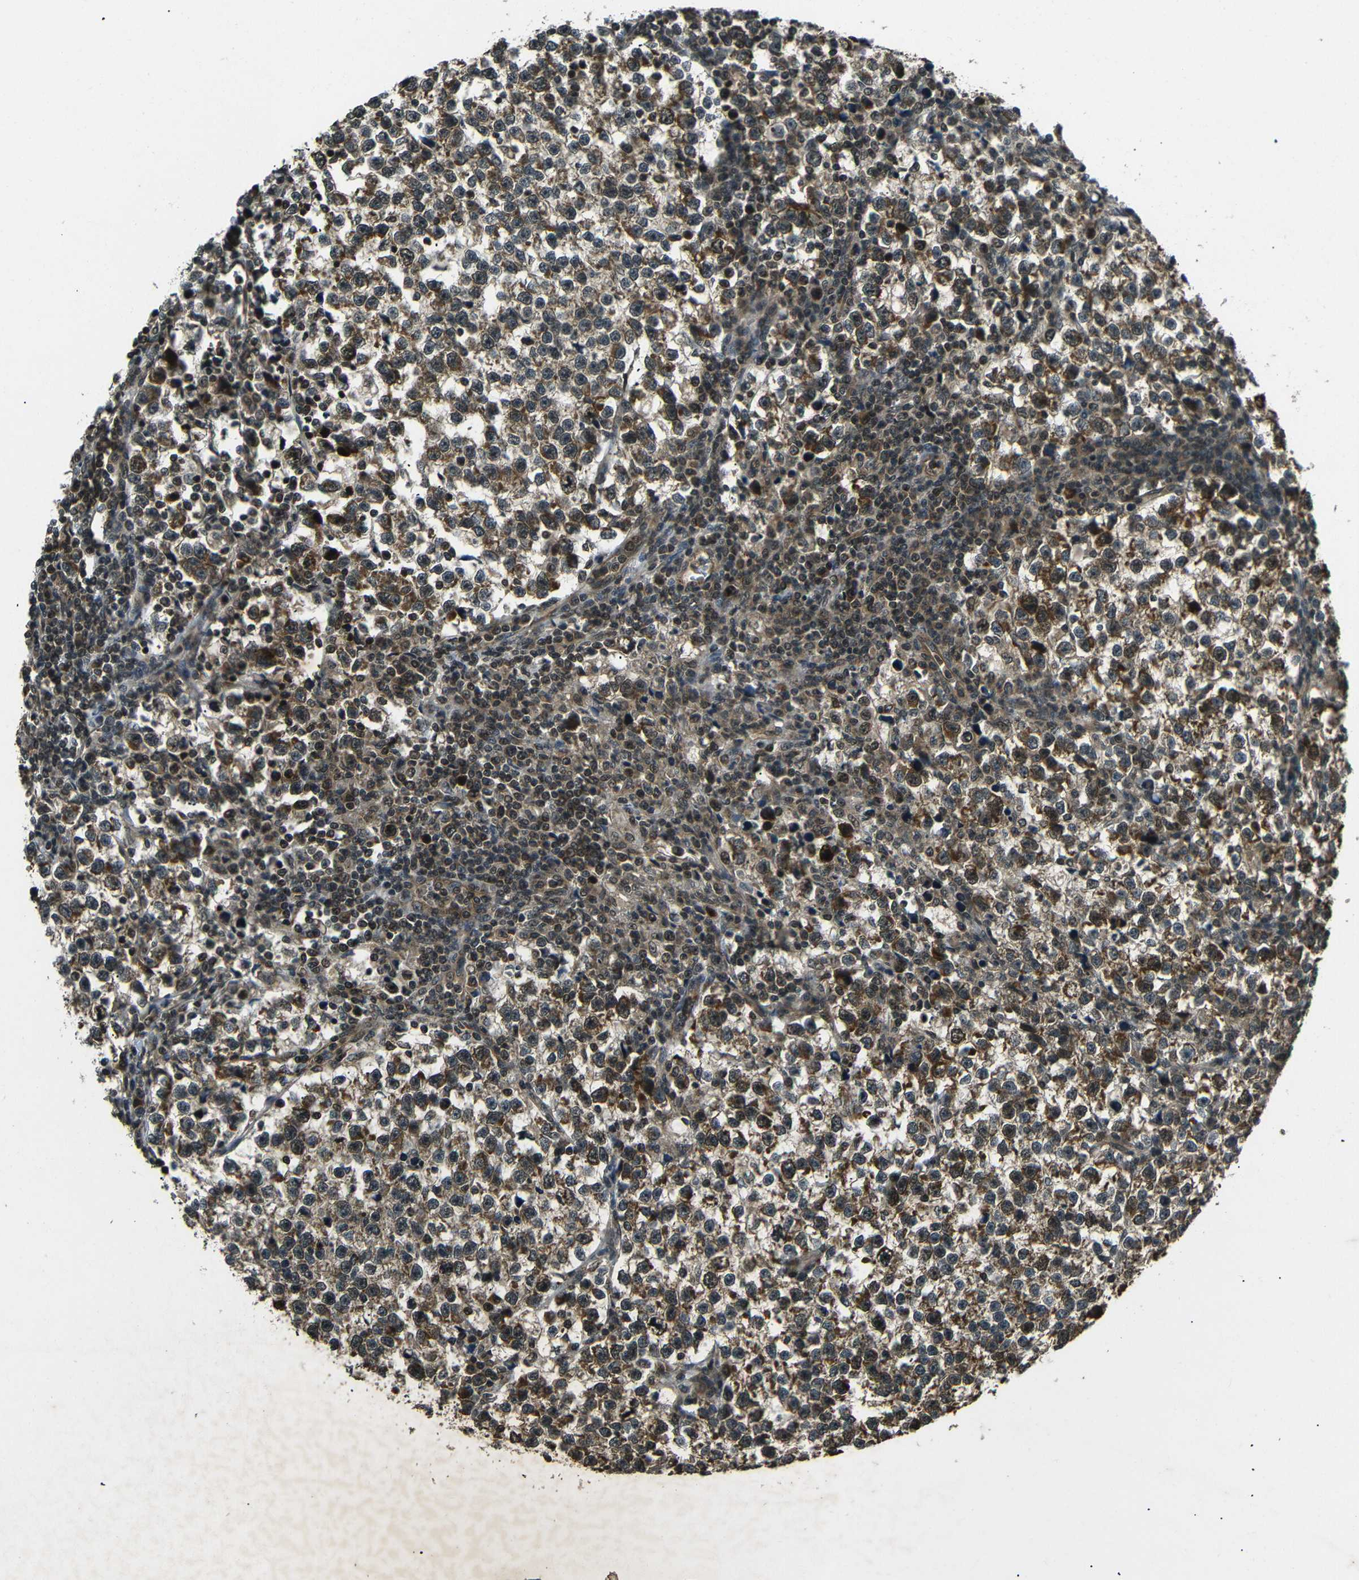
{"staining": {"intensity": "strong", "quantity": ">75%", "location": "cytoplasmic/membranous"}, "tissue": "testis cancer", "cell_type": "Tumor cells", "image_type": "cancer", "snomed": [{"axis": "morphology", "description": "Normal tissue, NOS"}, {"axis": "morphology", "description": "Seminoma, NOS"}, {"axis": "topography", "description": "Testis"}], "caption": "Brown immunohistochemical staining in human testis cancer (seminoma) exhibits strong cytoplasmic/membranous staining in approximately >75% of tumor cells. (Brightfield microscopy of DAB IHC at high magnification).", "gene": "PLK2", "patient": {"sex": "male", "age": 43}}